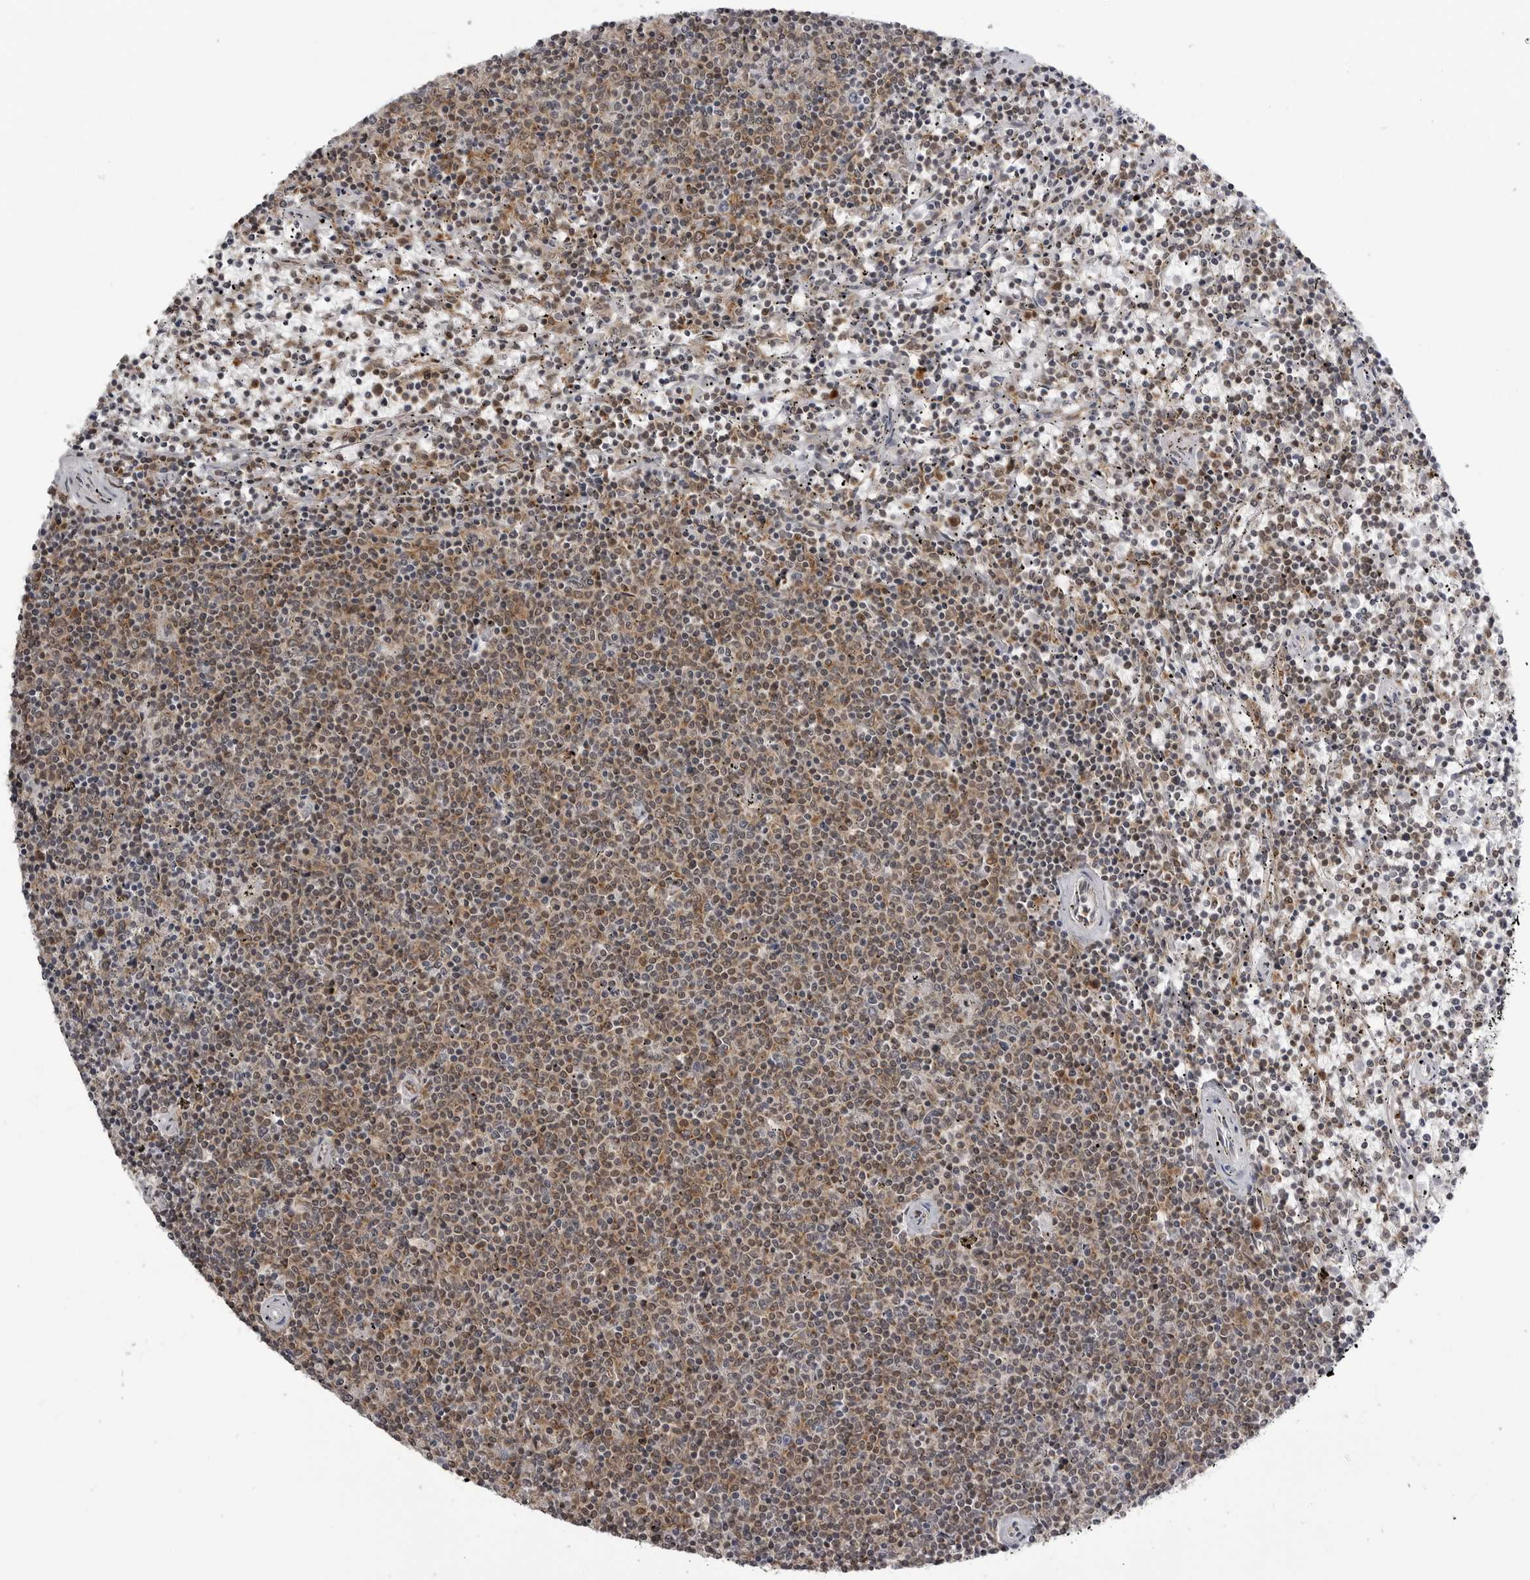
{"staining": {"intensity": "moderate", "quantity": "25%-75%", "location": "cytoplasmic/membranous"}, "tissue": "lymphoma", "cell_type": "Tumor cells", "image_type": "cancer", "snomed": [{"axis": "morphology", "description": "Malignant lymphoma, non-Hodgkin's type, Low grade"}, {"axis": "topography", "description": "Spleen"}], "caption": "Lymphoma tissue demonstrates moderate cytoplasmic/membranous staining in about 25%-75% of tumor cells", "gene": "FH", "patient": {"sex": "female", "age": 50}}